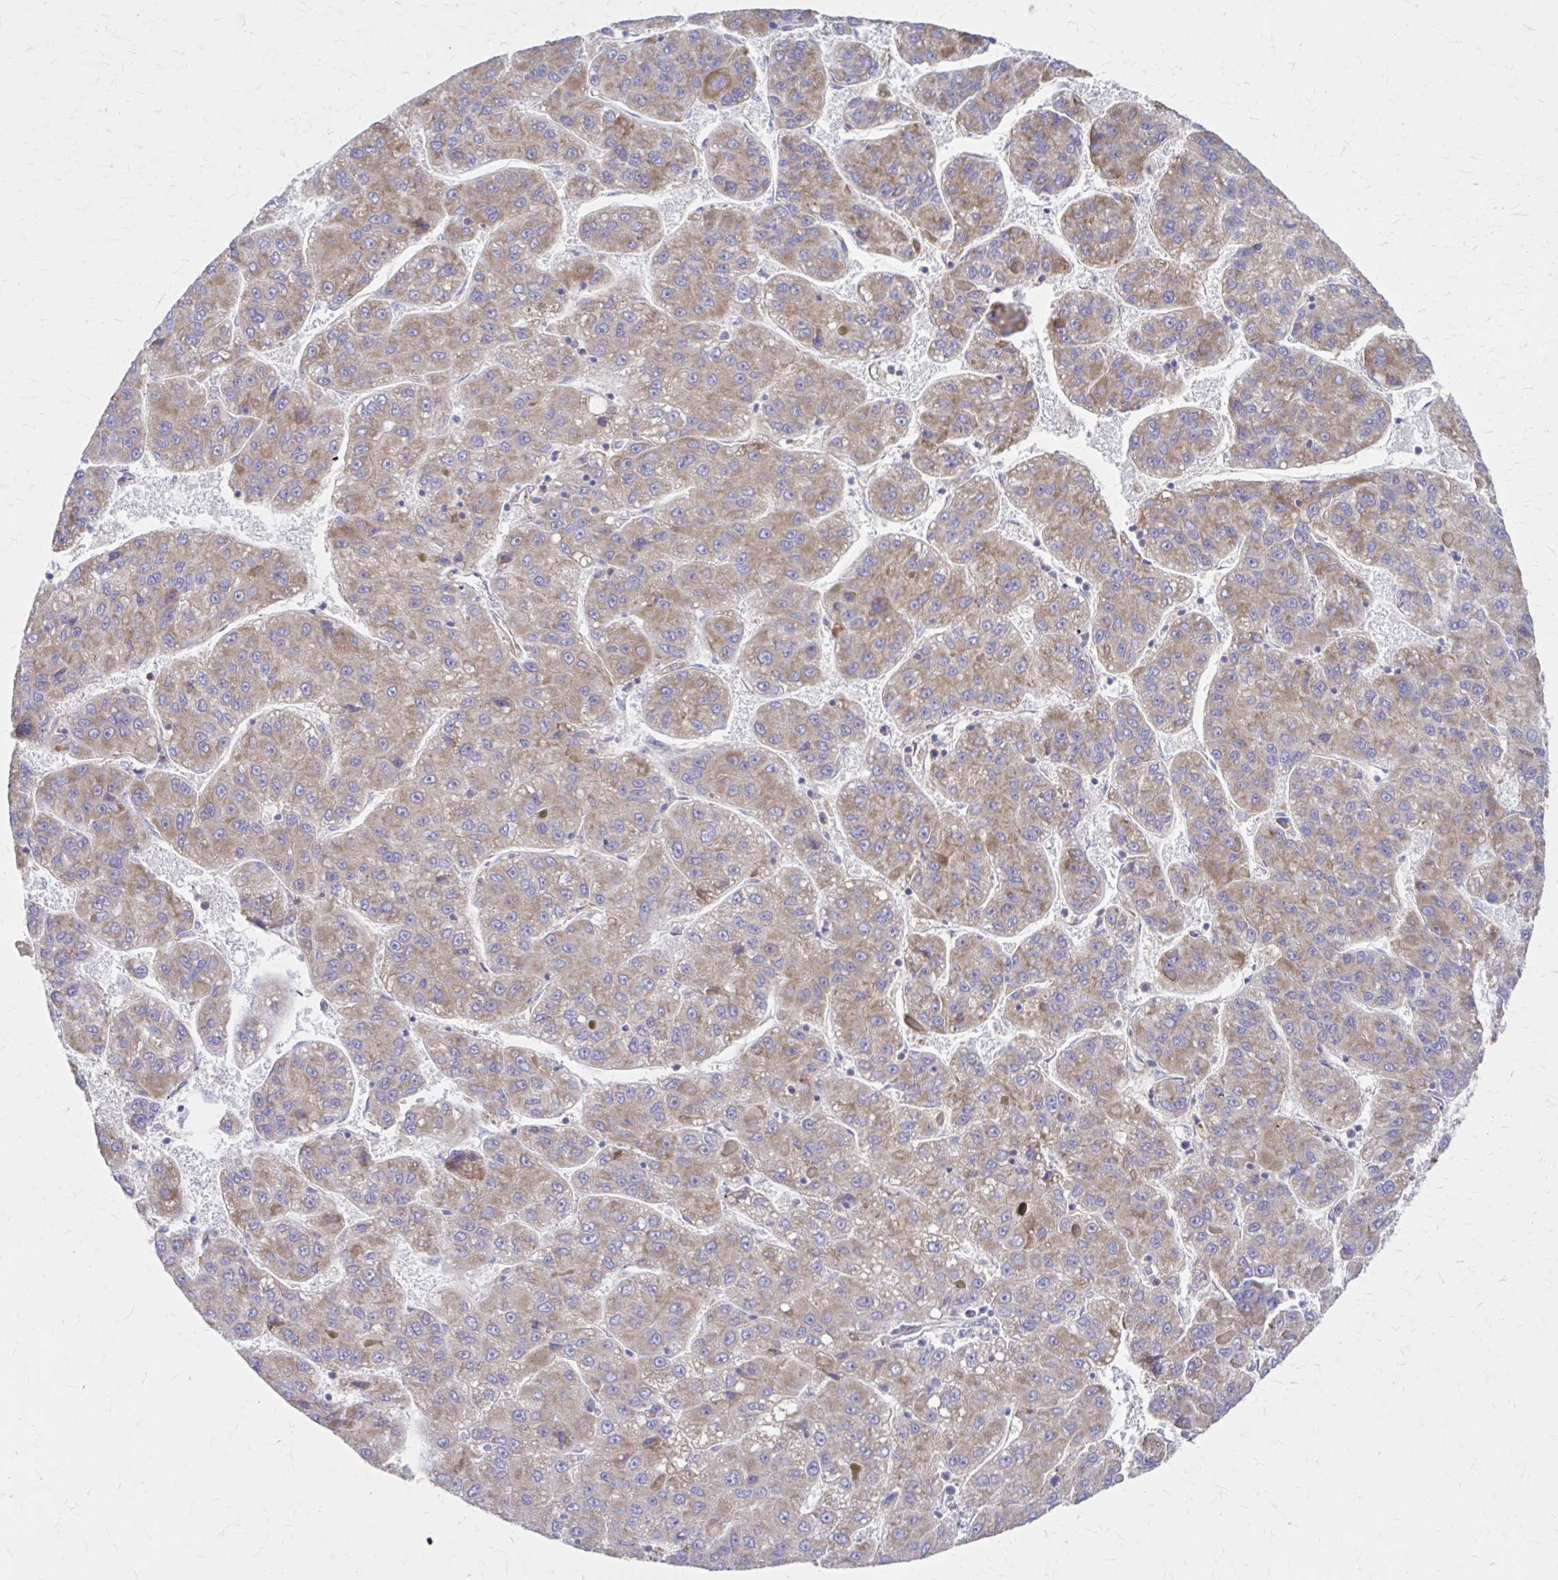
{"staining": {"intensity": "moderate", "quantity": ">75%", "location": "cytoplasmic/membranous"}, "tissue": "liver cancer", "cell_type": "Tumor cells", "image_type": "cancer", "snomed": [{"axis": "morphology", "description": "Carcinoma, Hepatocellular, NOS"}, {"axis": "topography", "description": "Liver"}], "caption": "A brown stain highlights moderate cytoplasmic/membranous staining of a protein in human liver cancer (hepatocellular carcinoma) tumor cells. (DAB IHC with brightfield microscopy, high magnification).", "gene": "RPL27A", "patient": {"sex": "female", "age": 82}}